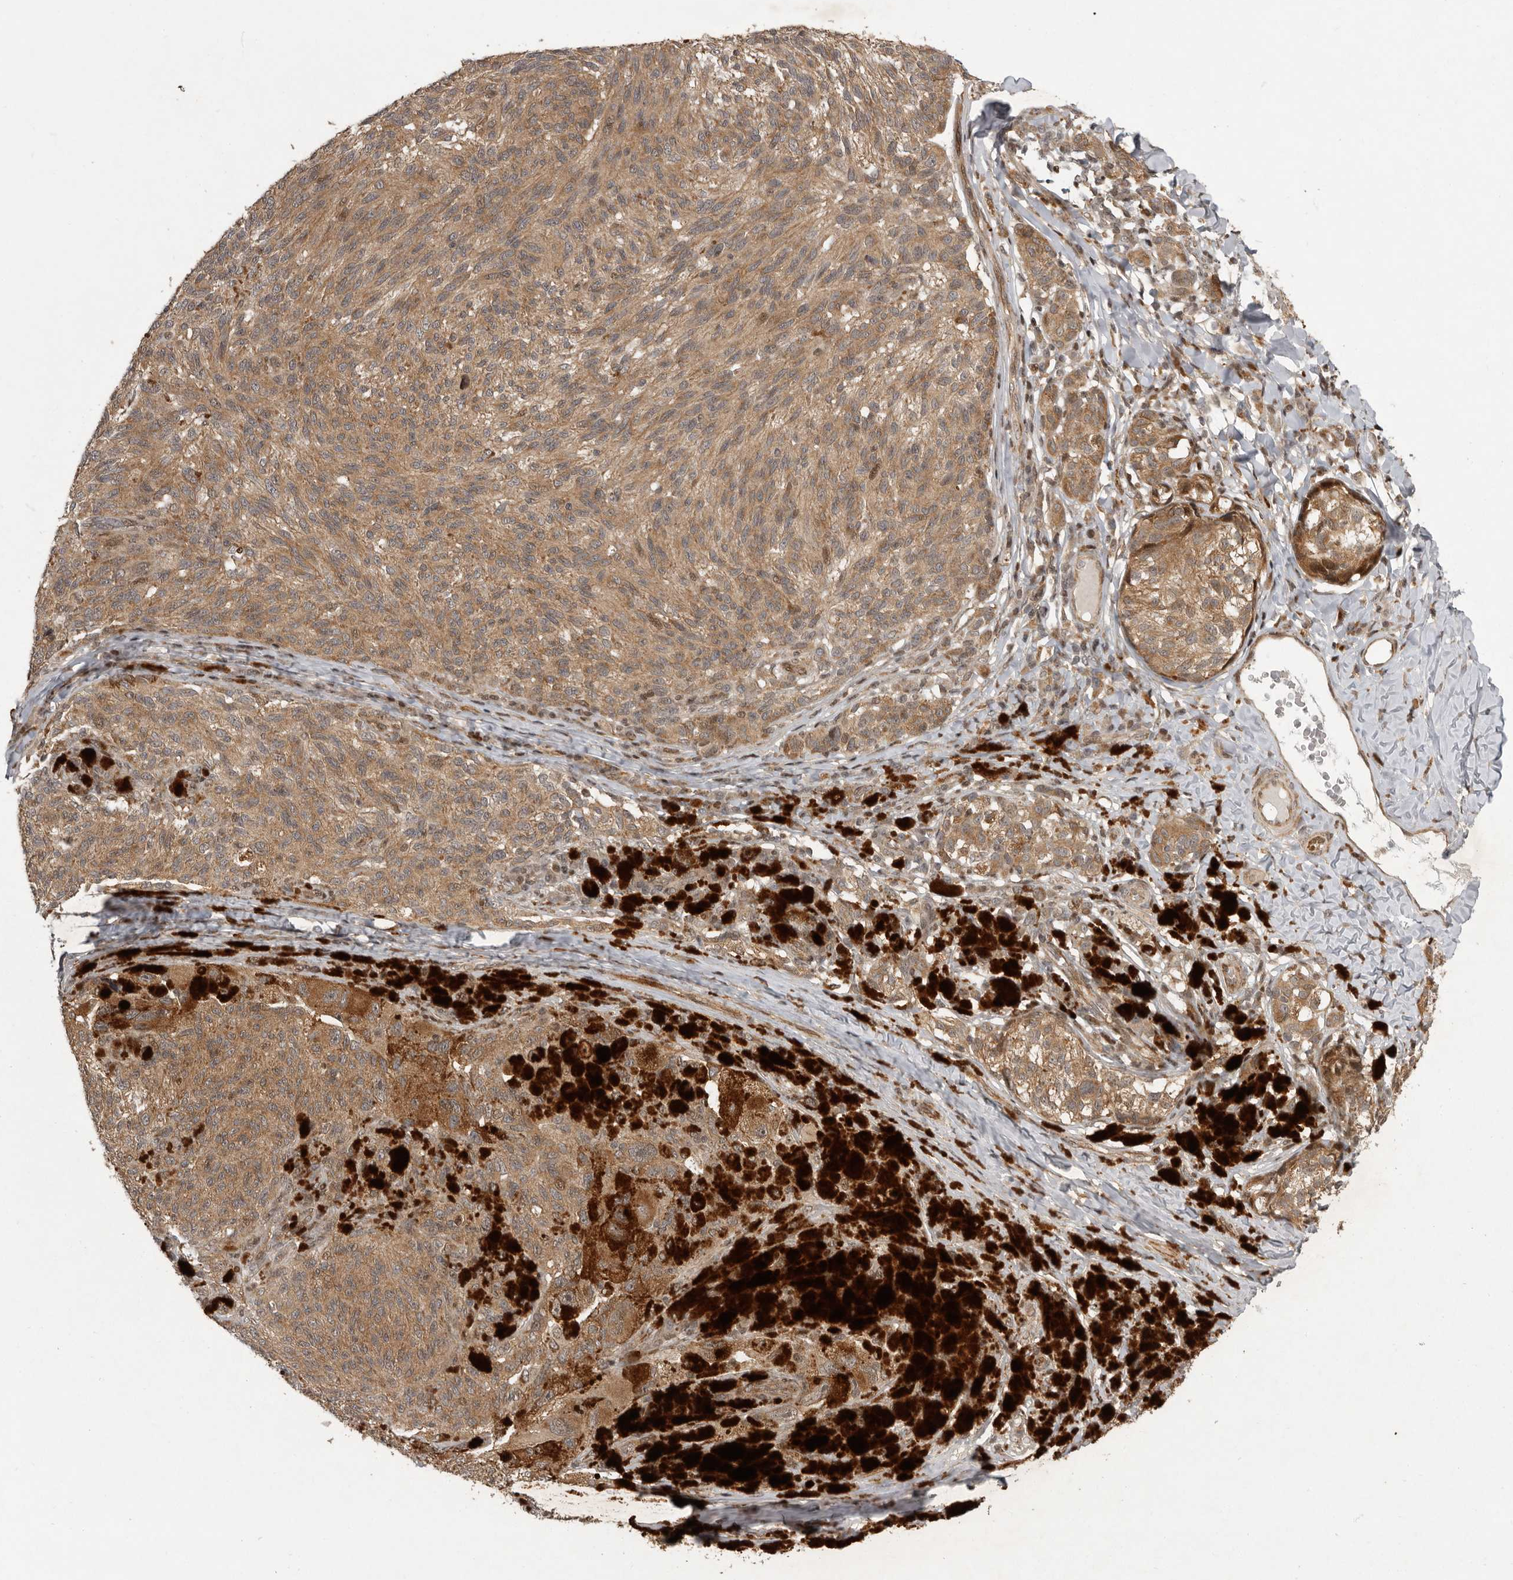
{"staining": {"intensity": "moderate", "quantity": ">75%", "location": "cytoplasmic/membranous"}, "tissue": "melanoma", "cell_type": "Tumor cells", "image_type": "cancer", "snomed": [{"axis": "morphology", "description": "Malignant melanoma, NOS"}, {"axis": "topography", "description": "Skin"}], "caption": "IHC of human malignant melanoma exhibits medium levels of moderate cytoplasmic/membranous expression in approximately >75% of tumor cells. (Brightfield microscopy of DAB IHC at high magnification).", "gene": "RABIF", "patient": {"sex": "female", "age": 73}}